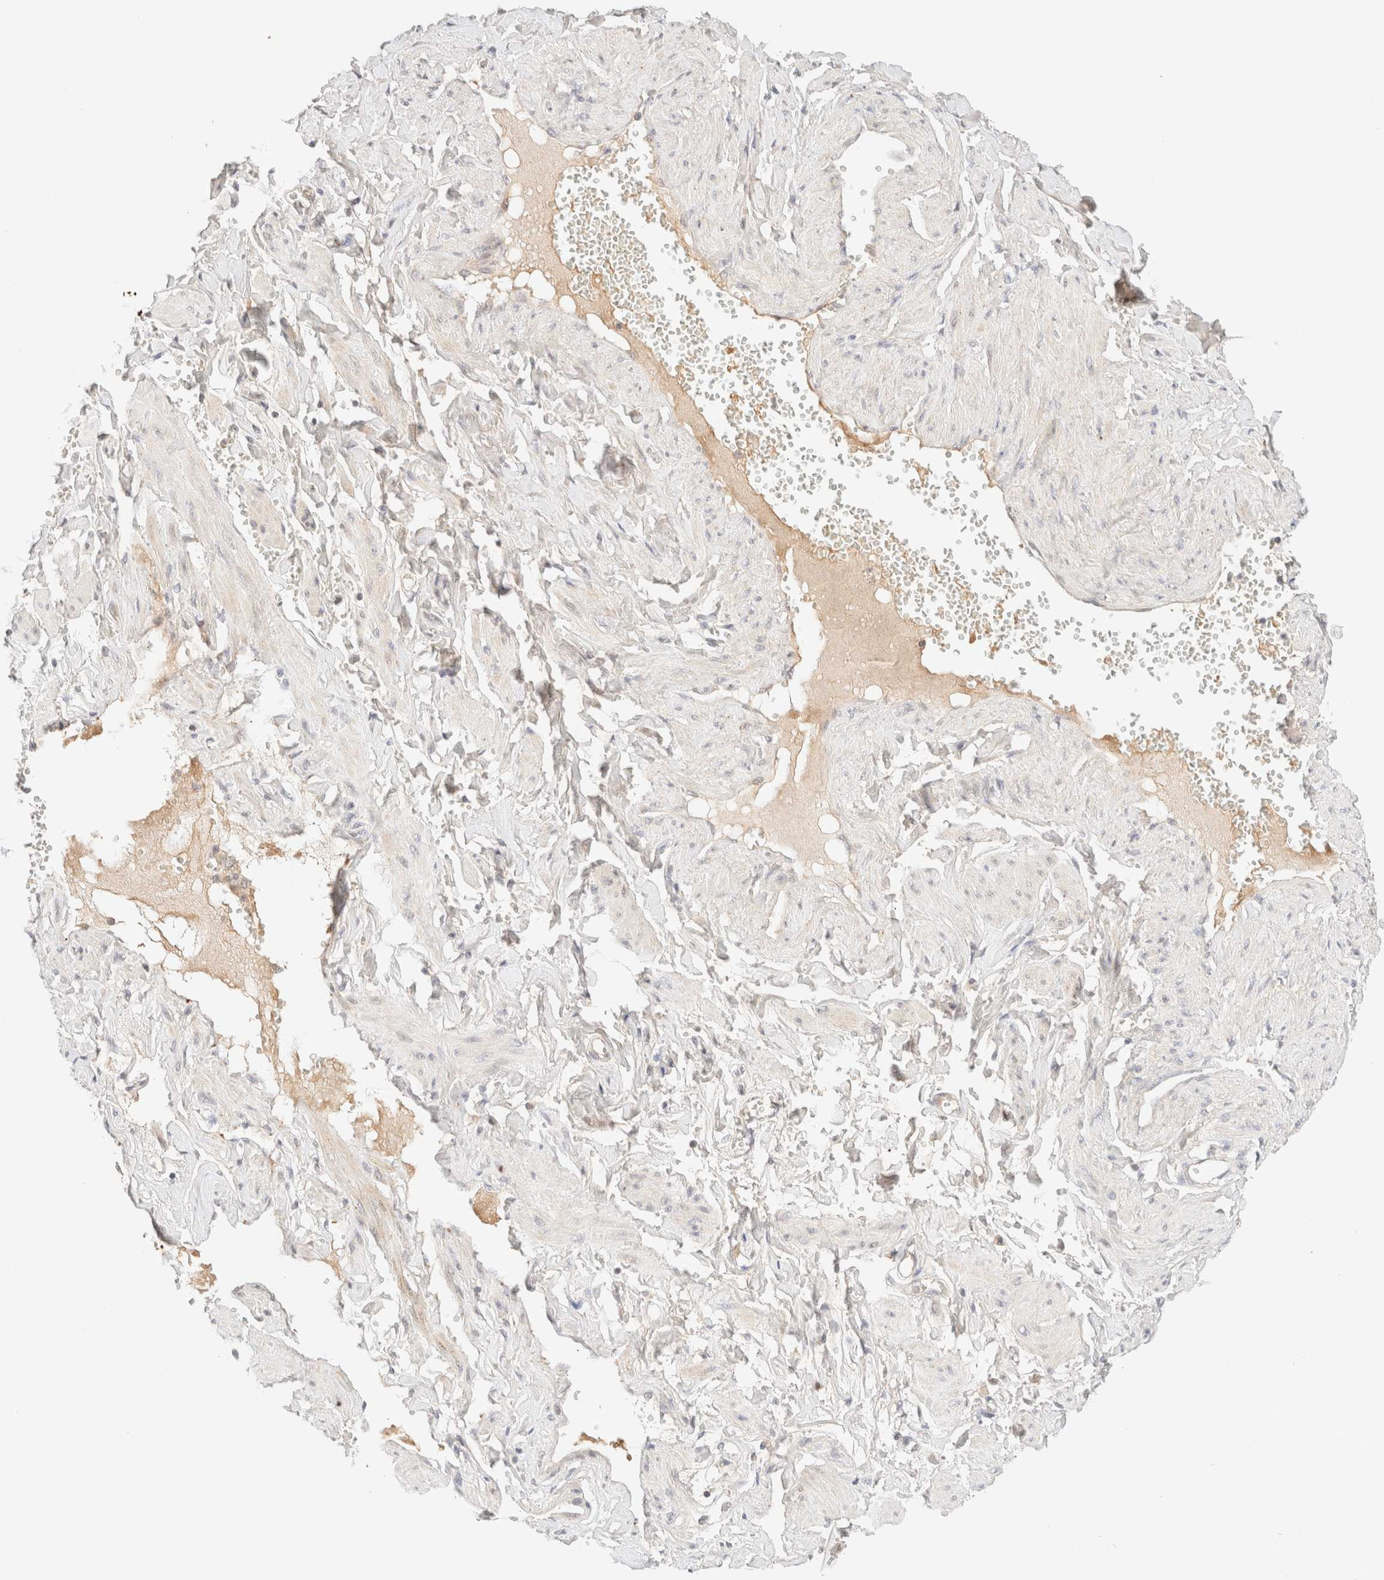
{"staining": {"intensity": "negative", "quantity": "none", "location": "none"}, "tissue": "adipose tissue", "cell_type": "Adipocytes", "image_type": "normal", "snomed": [{"axis": "morphology", "description": "Normal tissue, NOS"}, {"axis": "topography", "description": "Vascular tissue"}, {"axis": "topography", "description": "Fallopian tube"}, {"axis": "topography", "description": "Ovary"}], "caption": "Immunohistochemical staining of normal adipose tissue demonstrates no significant expression in adipocytes.", "gene": "SARM1", "patient": {"sex": "female", "age": 67}}